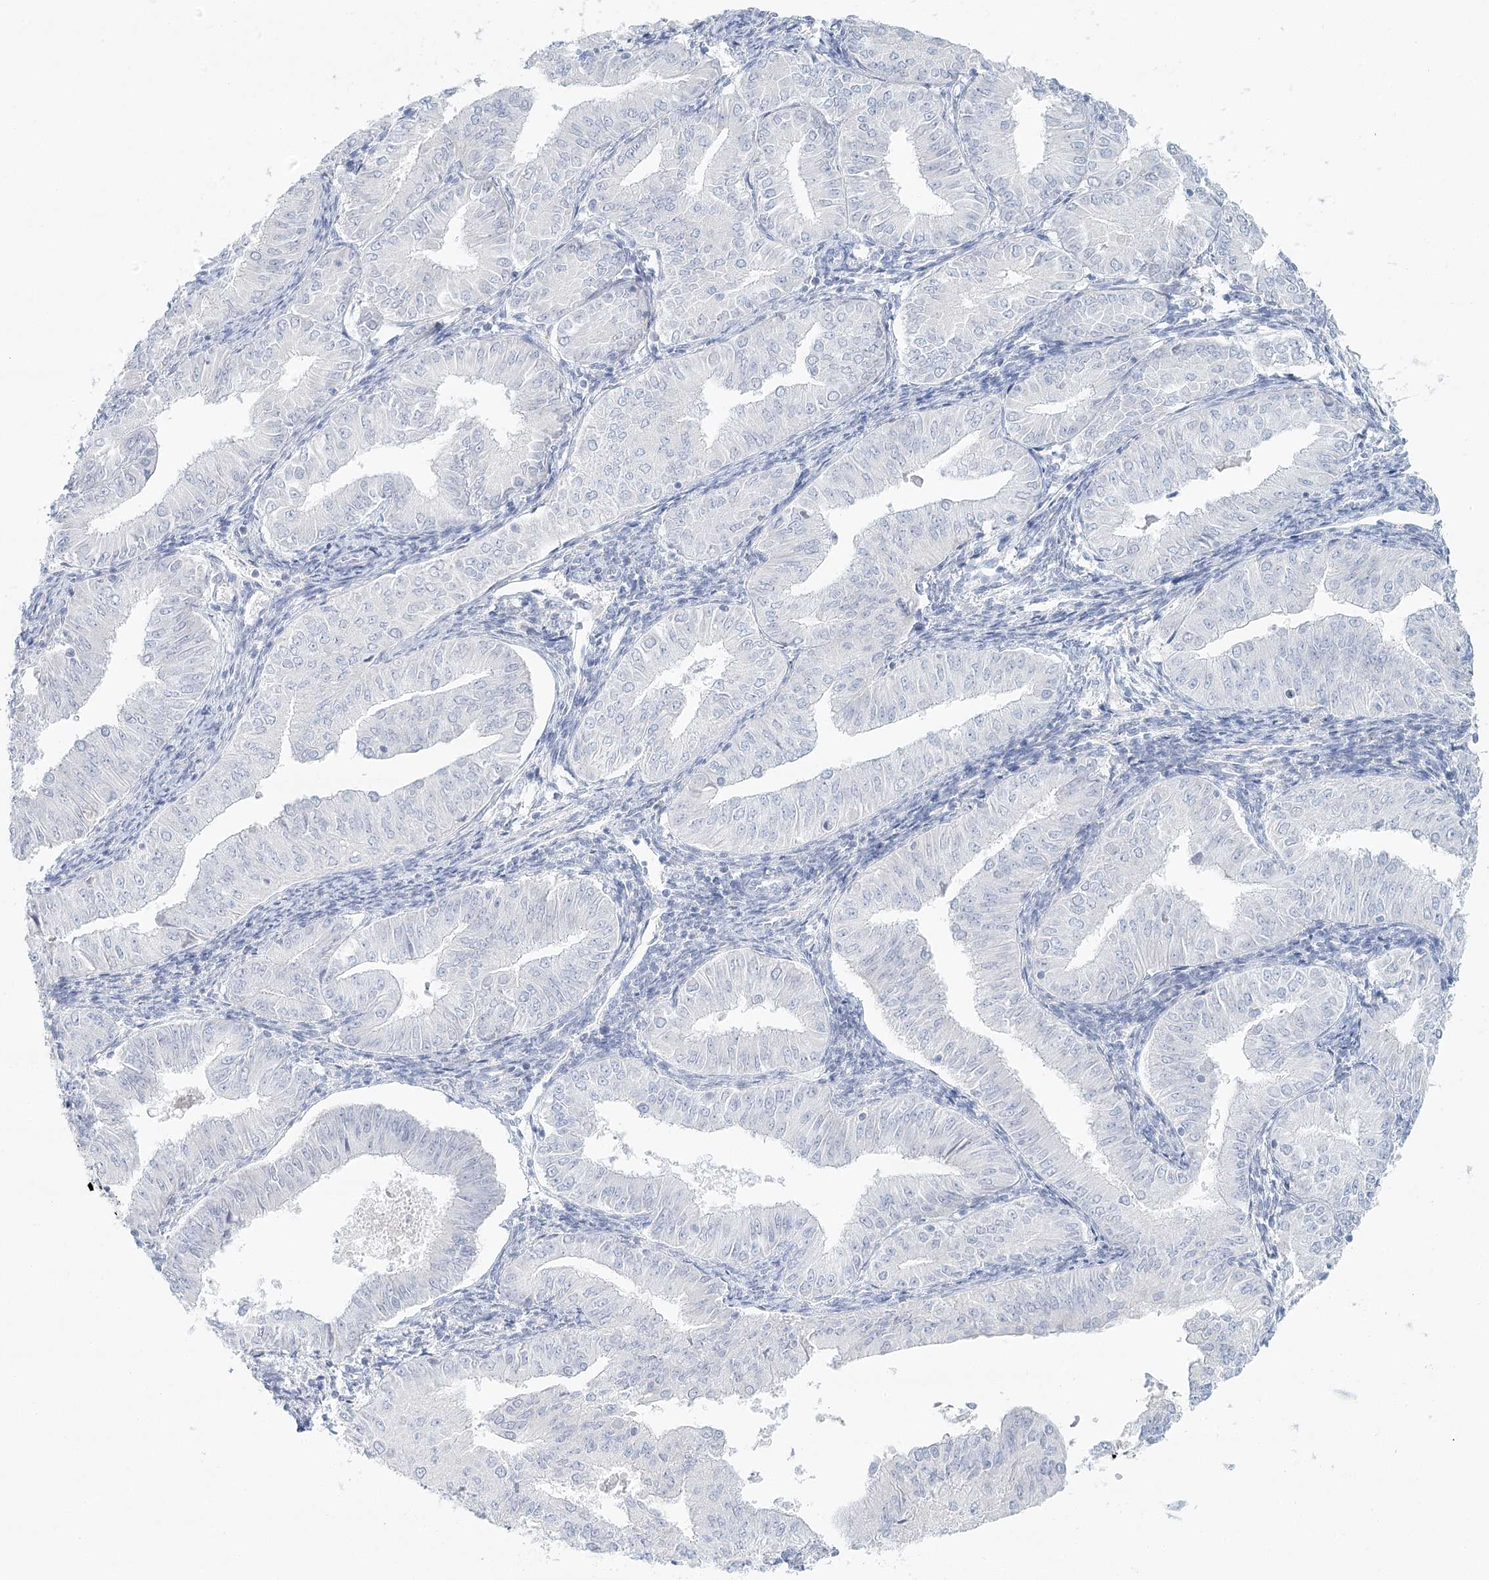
{"staining": {"intensity": "negative", "quantity": "none", "location": "none"}, "tissue": "endometrial cancer", "cell_type": "Tumor cells", "image_type": "cancer", "snomed": [{"axis": "morphology", "description": "Normal tissue, NOS"}, {"axis": "morphology", "description": "Adenocarcinoma, NOS"}, {"axis": "topography", "description": "Endometrium"}], "caption": "Protein analysis of endometrial cancer demonstrates no significant expression in tumor cells.", "gene": "DMGDH", "patient": {"sex": "female", "age": 53}}